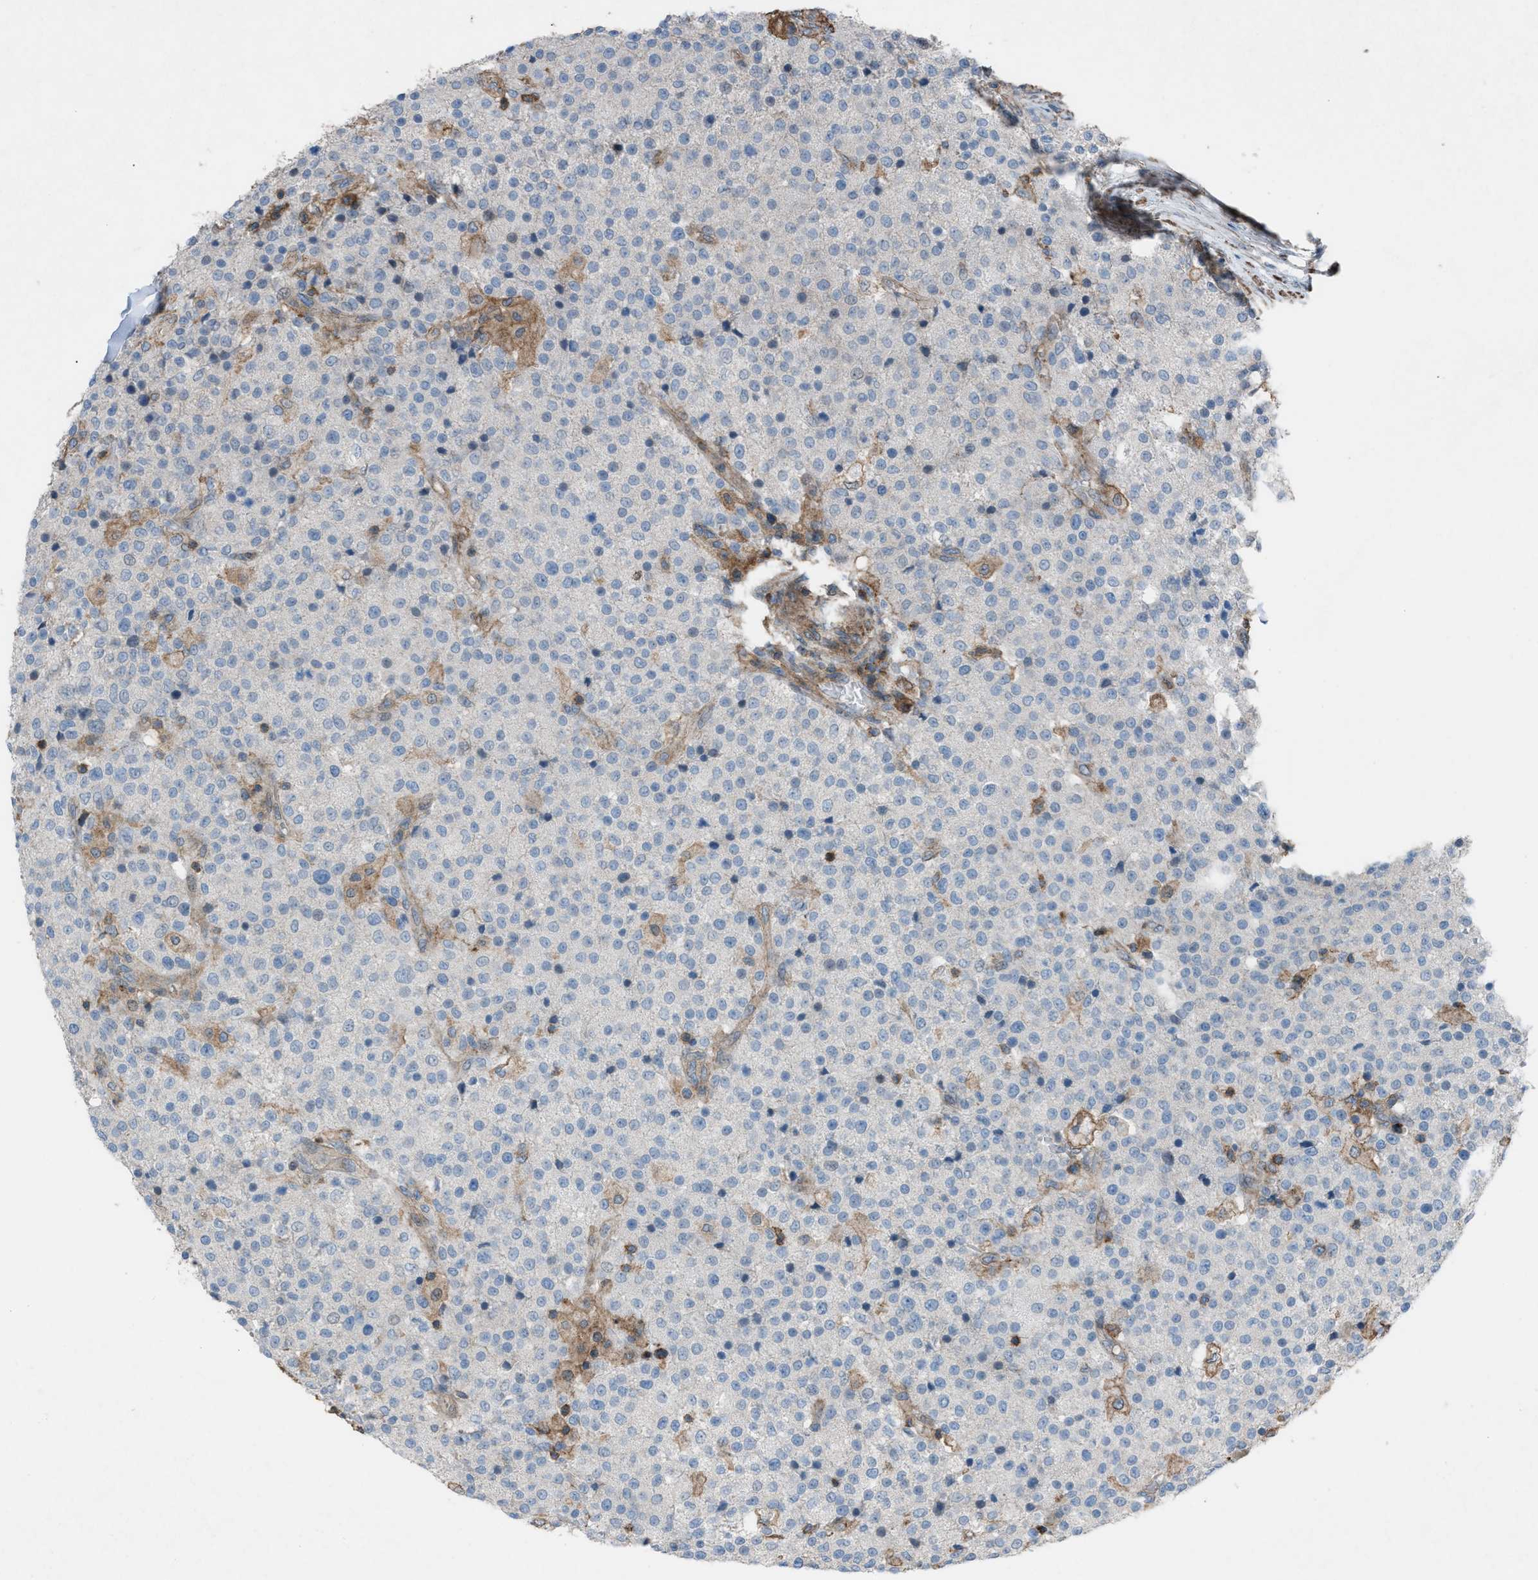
{"staining": {"intensity": "negative", "quantity": "none", "location": "none"}, "tissue": "testis cancer", "cell_type": "Tumor cells", "image_type": "cancer", "snomed": [{"axis": "morphology", "description": "Seminoma, NOS"}, {"axis": "topography", "description": "Testis"}], "caption": "The histopathology image demonstrates no staining of tumor cells in seminoma (testis). (Immunohistochemistry (ihc), brightfield microscopy, high magnification).", "gene": "NCK2", "patient": {"sex": "male", "age": 59}}